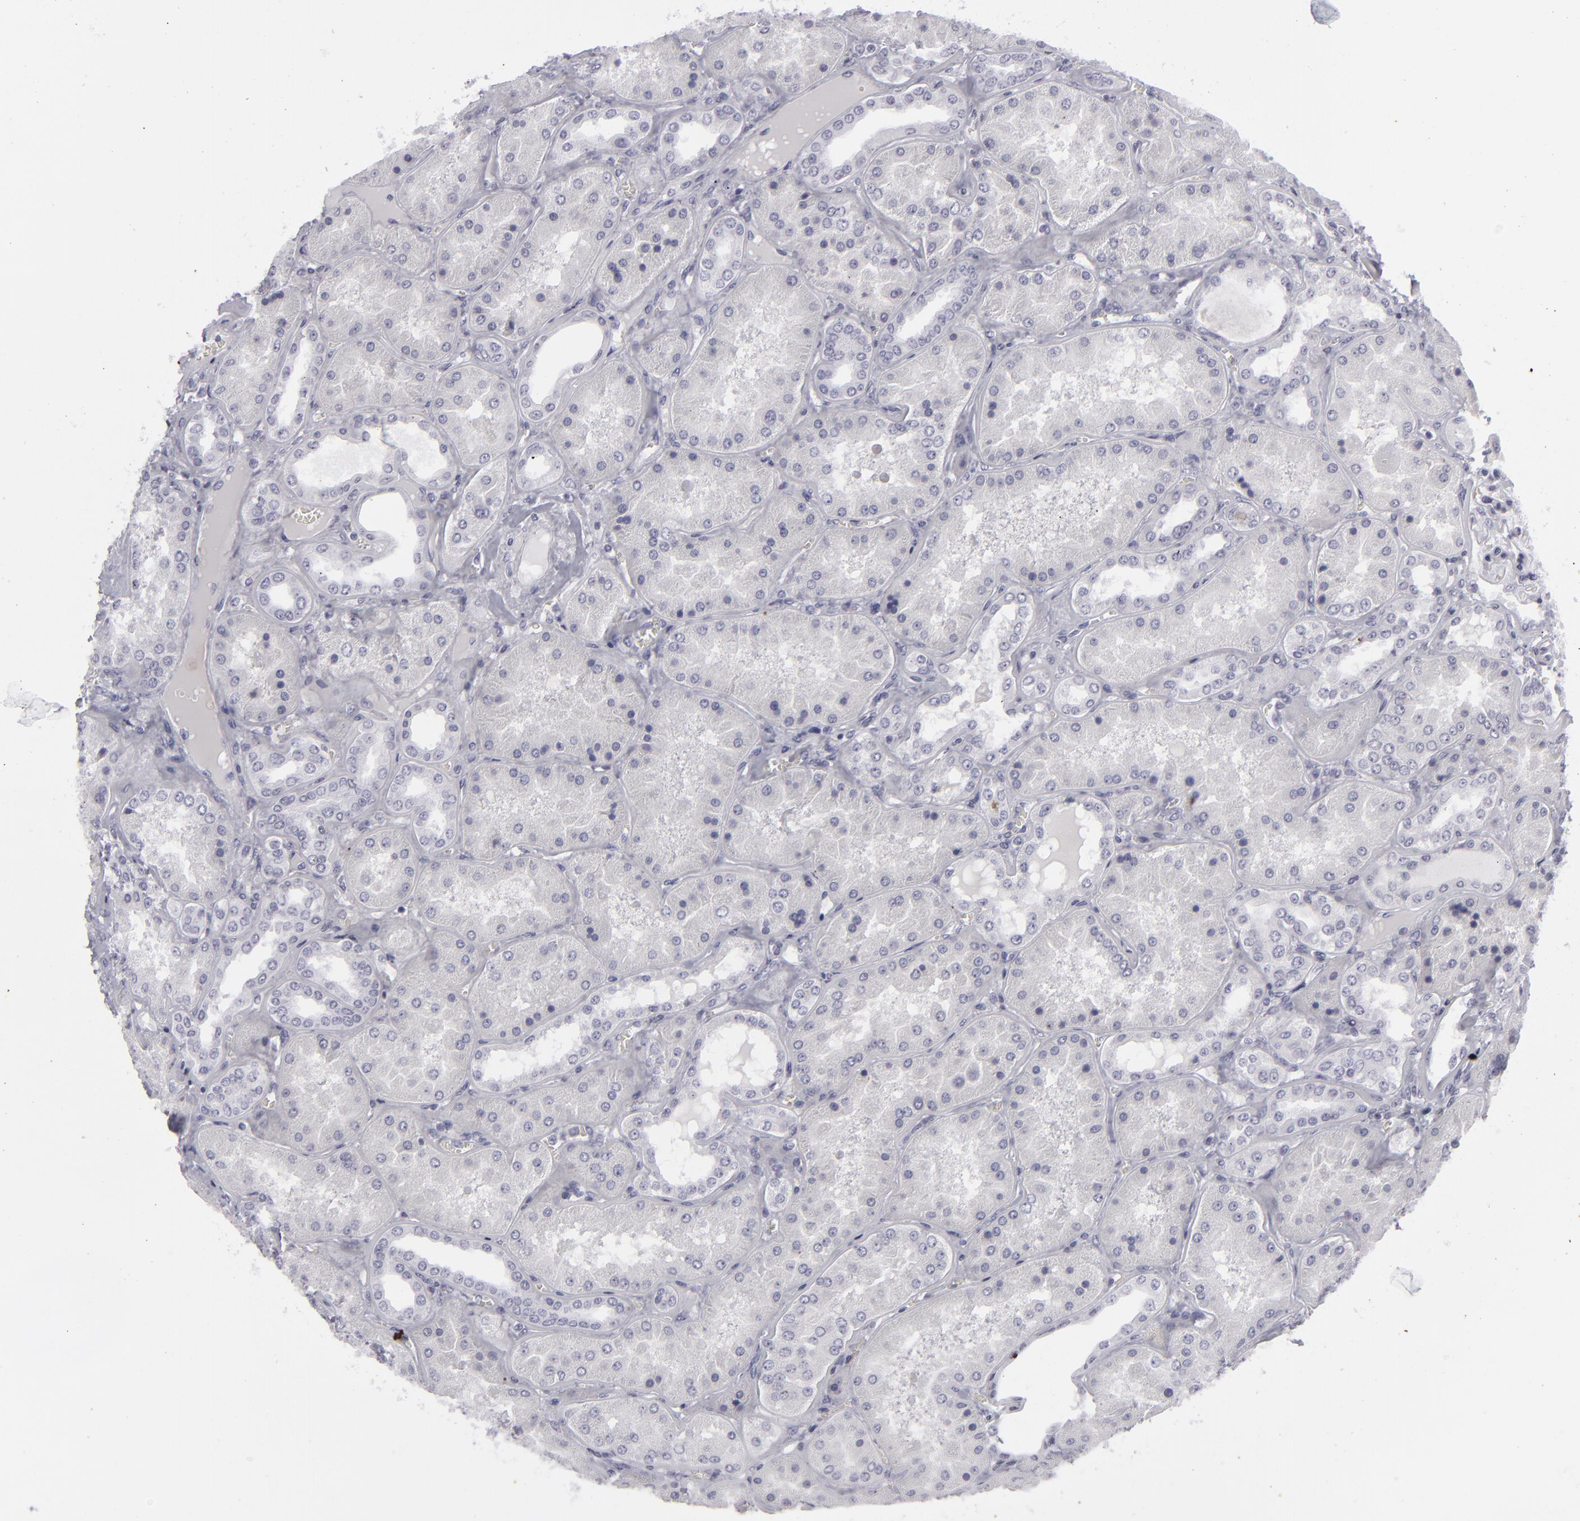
{"staining": {"intensity": "negative", "quantity": "none", "location": "none"}, "tissue": "kidney", "cell_type": "Cells in glomeruli", "image_type": "normal", "snomed": [{"axis": "morphology", "description": "Normal tissue, NOS"}, {"axis": "topography", "description": "Kidney"}], "caption": "Immunohistochemical staining of benign human kidney reveals no significant expression in cells in glomeruli. The staining was performed using DAB to visualize the protein expression in brown, while the nuclei were stained in blue with hematoxylin (Magnification: 20x).", "gene": "KRT1", "patient": {"sex": "female", "age": 56}}